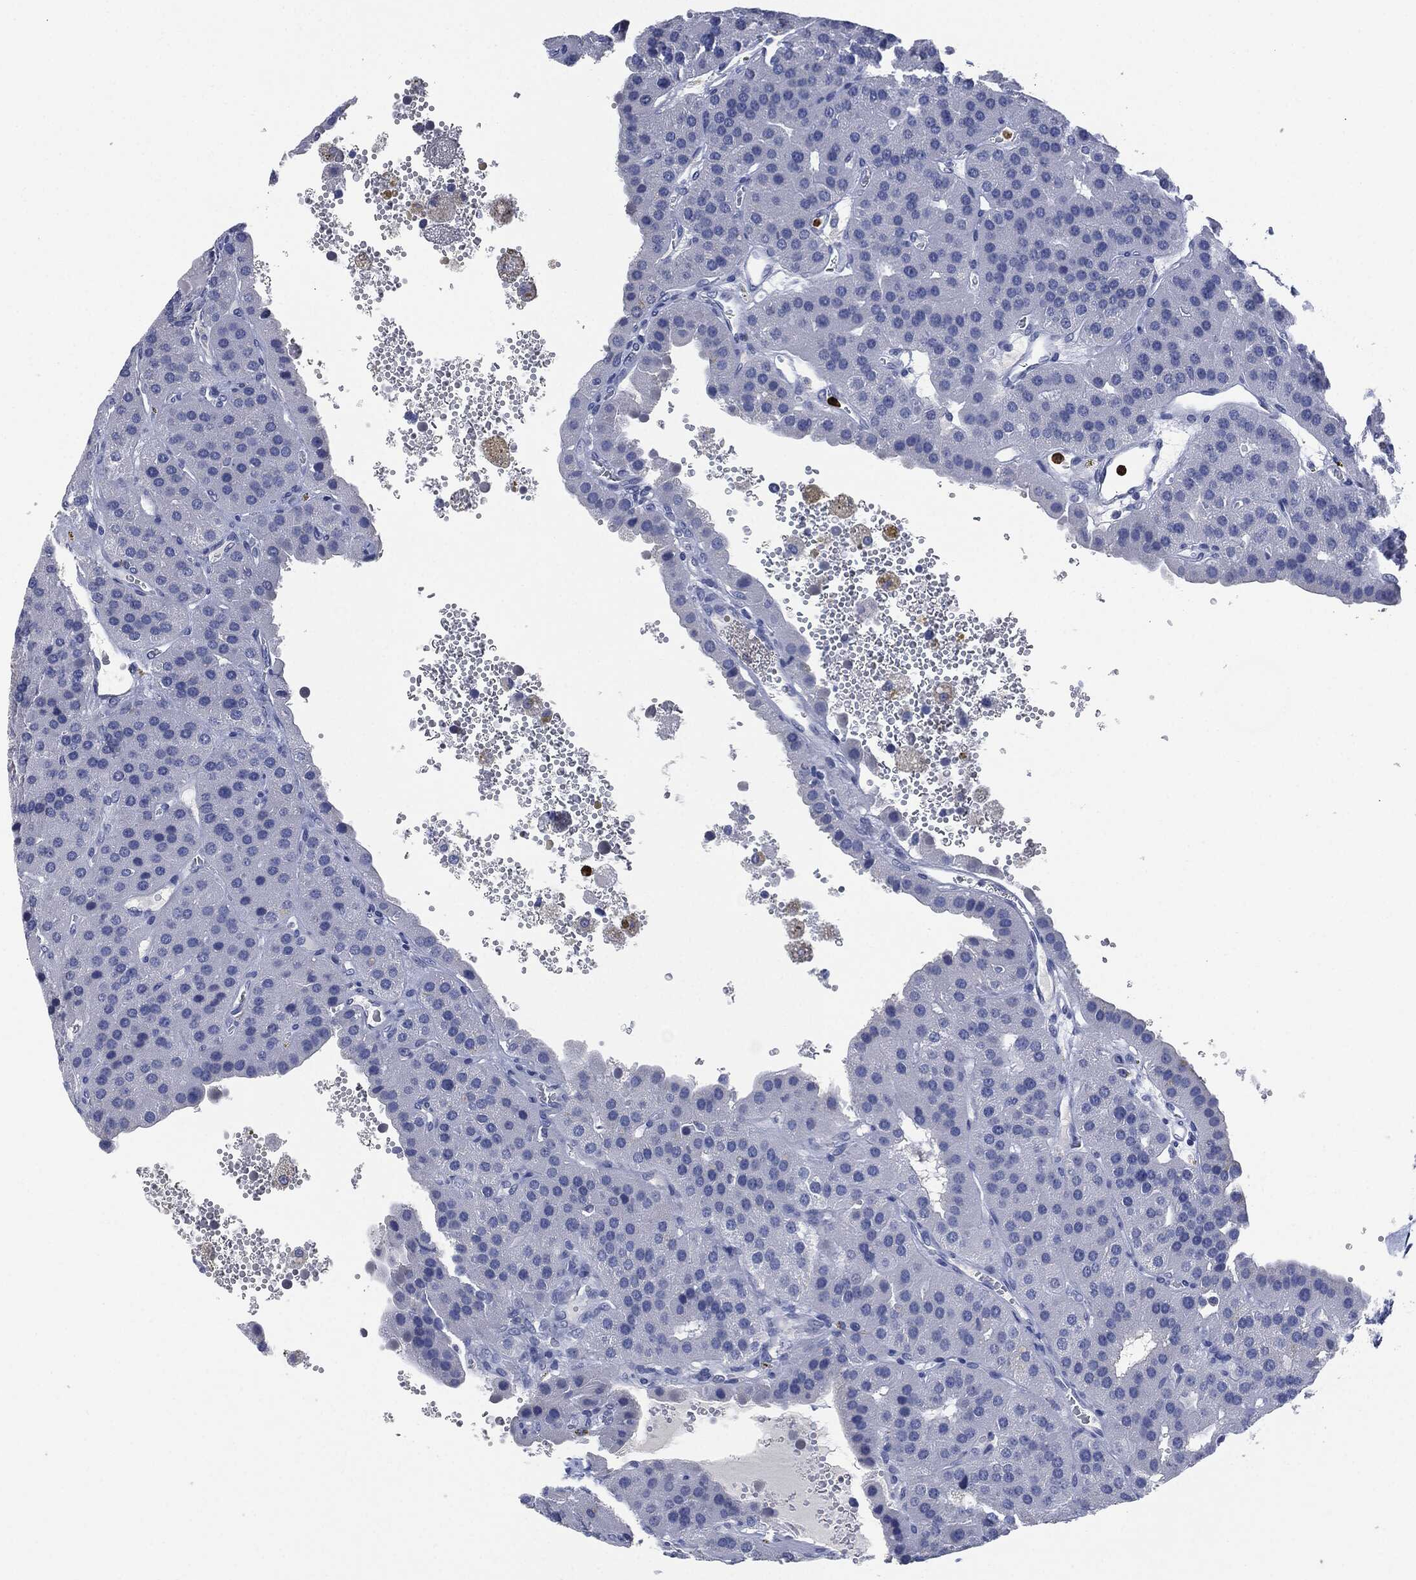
{"staining": {"intensity": "negative", "quantity": "none", "location": "none"}, "tissue": "parathyroid gland", "cell_type": "Glandular cells", "image_type": "normal", "snomed": [{"axis": "morphology", "description": "Normal tissue, NOS"}, {"axis": "morphology", "description": "Adenoma, NOS"}, {"axis": "topography", "description": "Parathyroid gland"}], "caption": "IHC of unremarkable parathyroid gland reveals no expression in glandular cells. (DAB (3,3'-diaminobenzidine) immunohistochemistry (IHC) with hematoxylin counter stain).", "gene": "CEACAM8", "patient": {"sex": "female", "age": 86}}